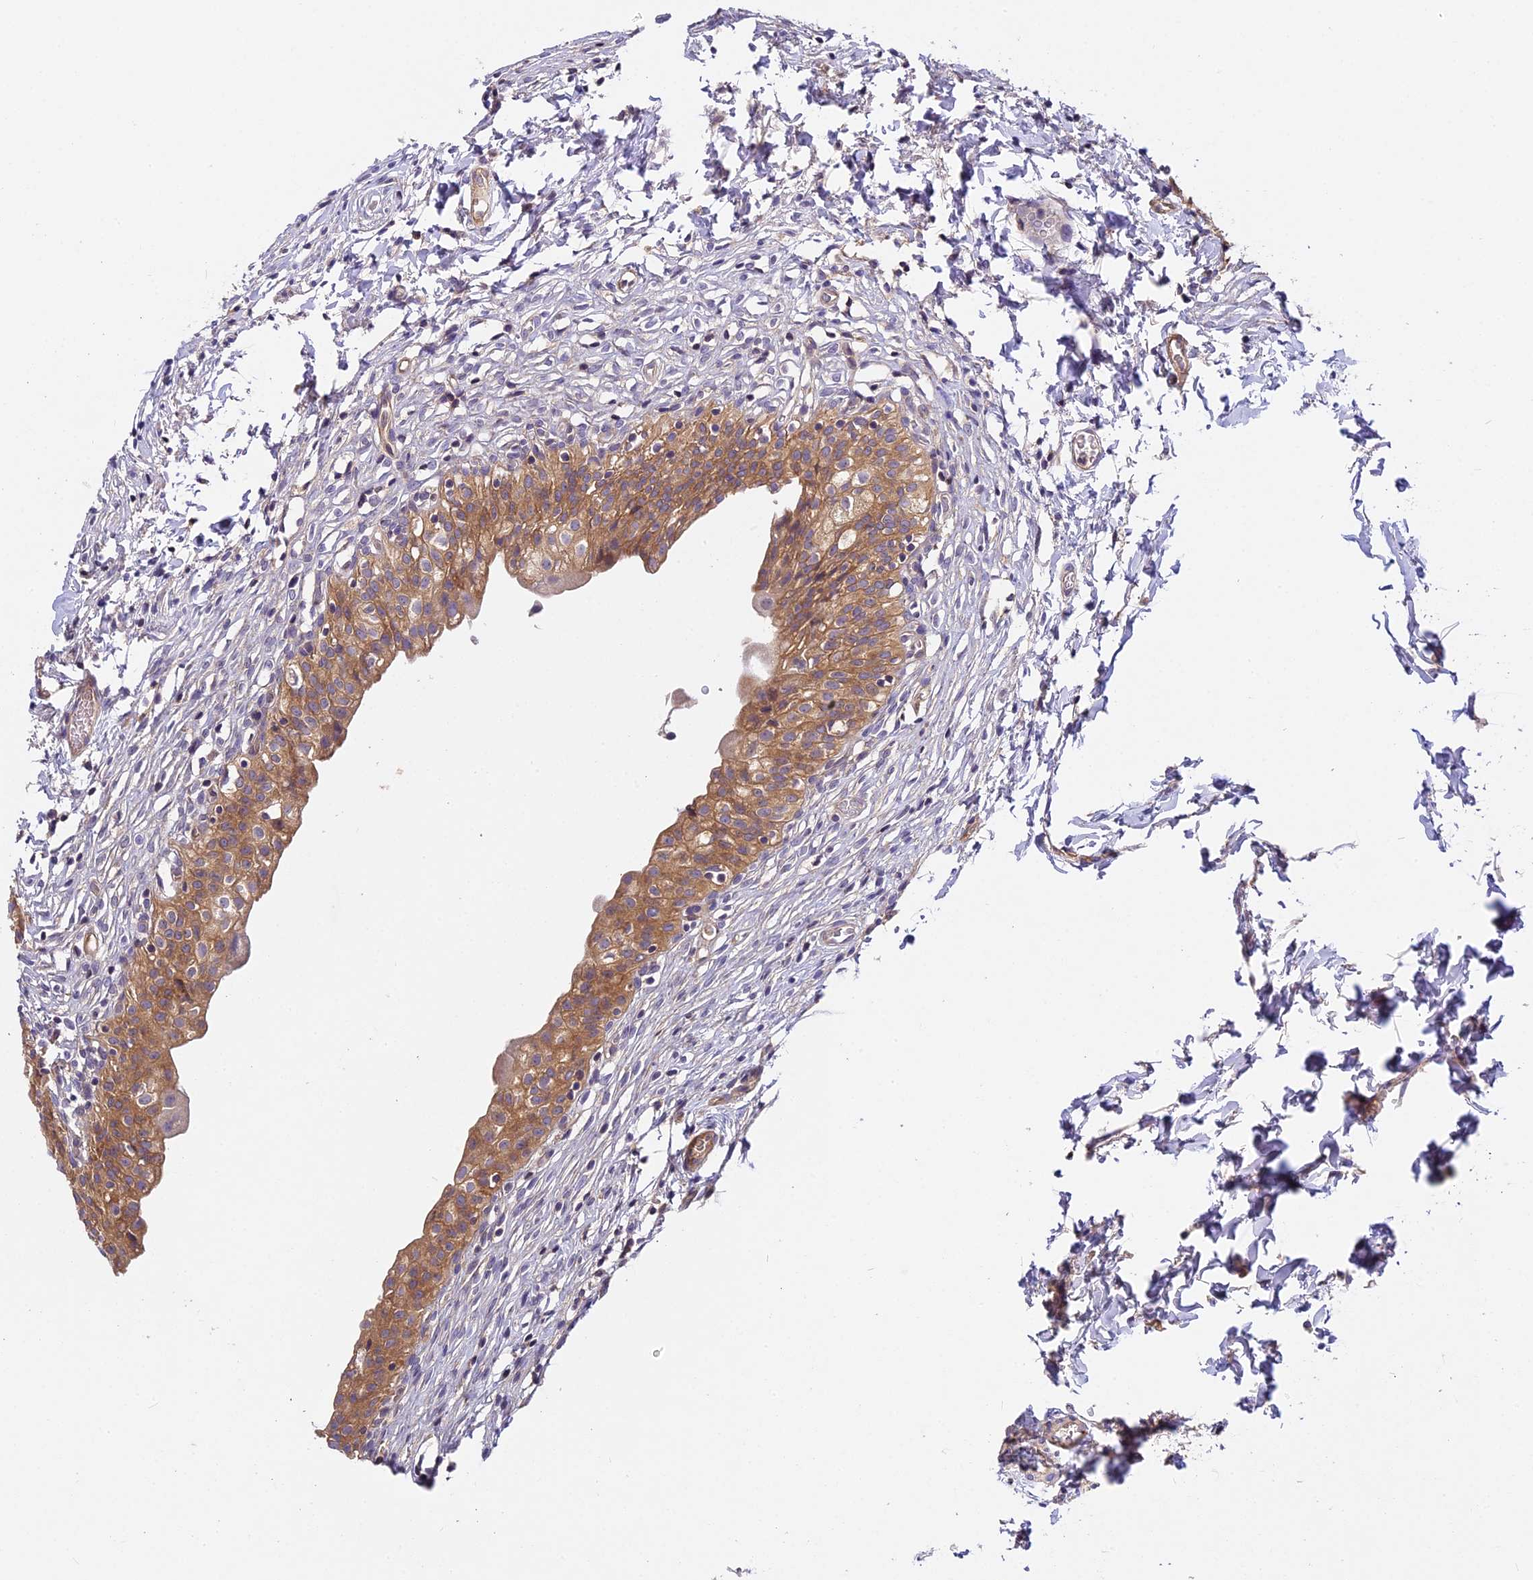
{"staining": {"intensity": "moderate", "quantity": ">75%", "location": "cytoplasmic/membranous"}, "tissue": "urinary bladder", "cell_type": "Urothelial cells", "image_type": "normal", "snomed": [{"axis": "morphology", "description": "Normal tissue, NOS"}, {"axis": "topography", "description": "Urinary bladder"}], "caption": "Immunohistochemistry (IHC) image of unremarkable urinary bladder stained for a protein (brown), which reveals medium levels of moderate cytoplasmic/membranous positivity in approximately >75% of urothelial cells.", "gene": "FAM98C", "patient": {"sex": "male", "age": 55}}